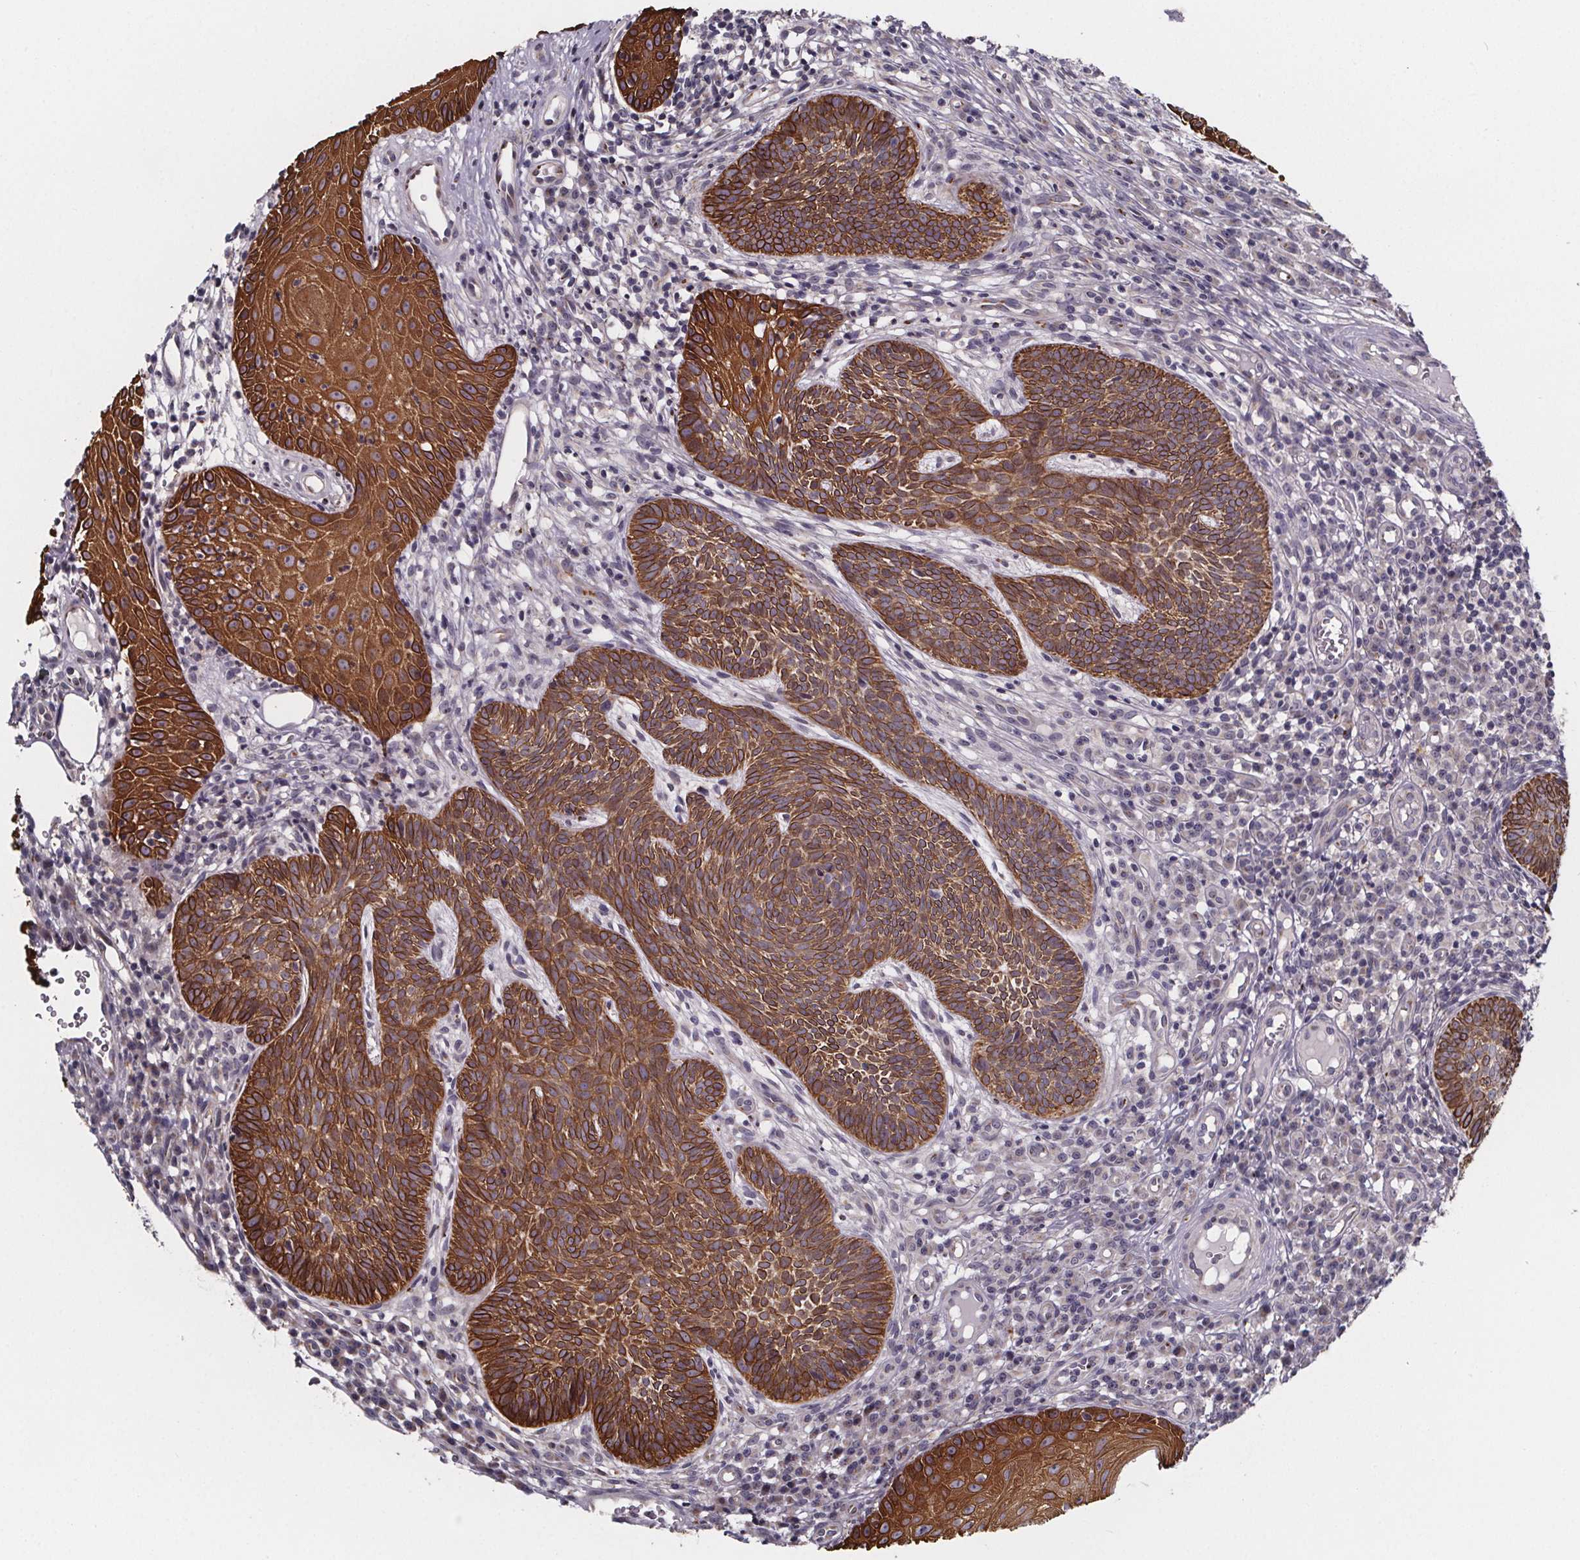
{"staining": {"intensity": "strong", "quantity": ">75%", "location": "cytoplasmic/membranous"}, "tissue": "skin cancer", "cell_type": "Tumor cells", "image_type": "cancer", "snomed": [{"axis": "morphology", "description": "Basal cell carcinoma"}, {"axis": "topography", "description": "Skin"}], "caption": "A high amount of strong cytoplasmic/membranous positivity is identified in about >75% of tumor cells in skin cancer (basal cell carcinoma) tissue.", "gene": "NDST1", "patient": {"sex": "male", "age": 59}}